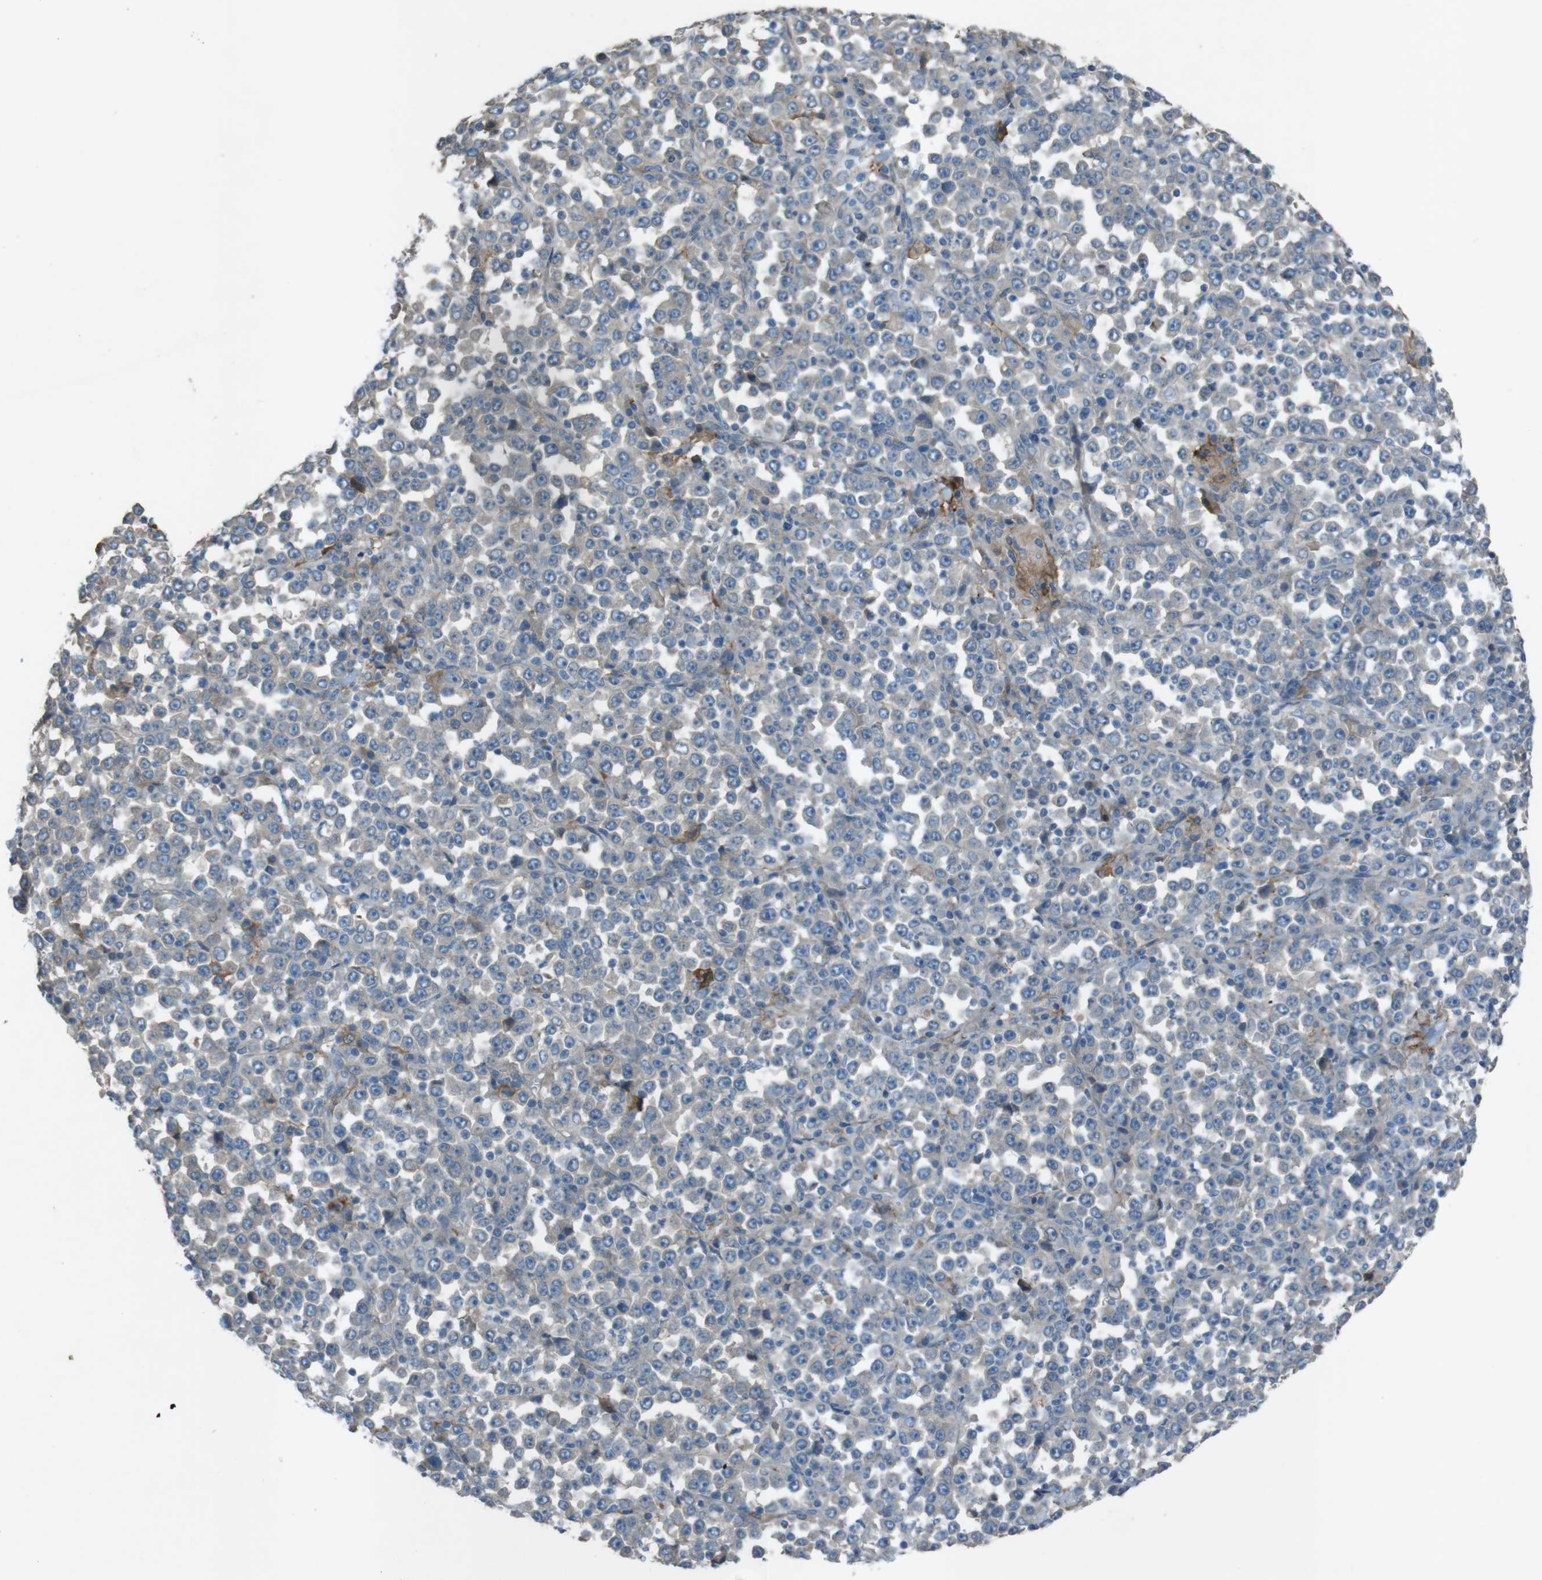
{"staining": {"intensity": "negative", "quantity": "none", "location": "none"}, "tissue": "stomach cancer", "cell_type": "Tumor cells", "image_type": "cancer", "snomed": [{"axis": "morphology", "description": "Normal tissue, NOS"}, {"axis": "morphology", "description": "Adenocarcinoma, NOS"}, {"axis": "topography", "description": "Stomach, upper"}, {"axis": "topography", "description": "Stomach"}], "caption": "Immunohistochemical staining of adenocarcinoma (stomach) exhibits no significant positivity in tumor cells. The staining is performed using DAB brown chromogen with nuclei counter-stained in using hematoxylin.", "gene": "TMEM41B", "patient": {"sex": "male", "age": 59}}